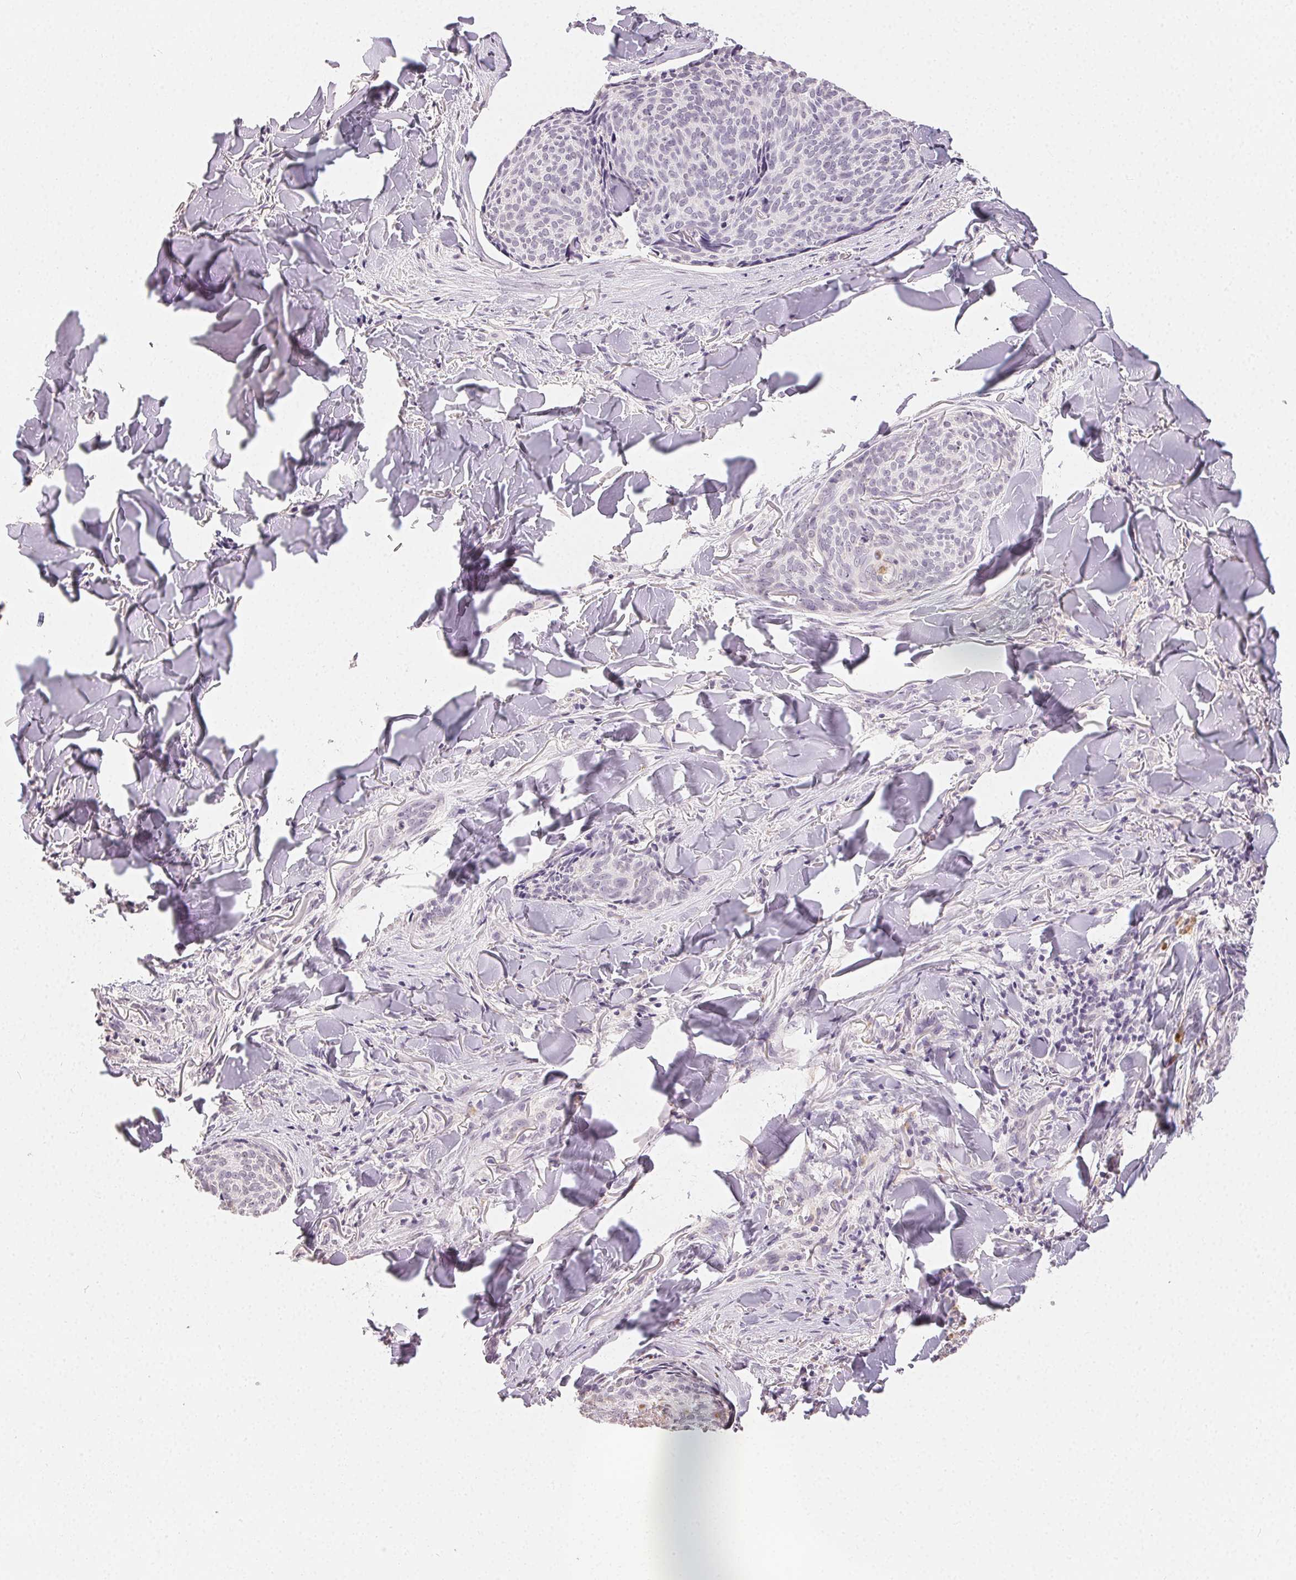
{"staining": {"intensity": "negative", "quantity": "none", "location": "none"}, "tissue": "skin cancer", "cell_type": "Tumor cells", "image_type": "cancer", "snomed": [{"axis": "morphology", "description": "Basal cell carcinoma"}, {"axis": "topography", "description": "Skin"}], "caption": "This is an immunohistochemistry image of human skin basal cell carcinoma. There is no staining in tumor cells.", "gene": "TMEM174", "patient": {"sex": "female", "age": 82}}